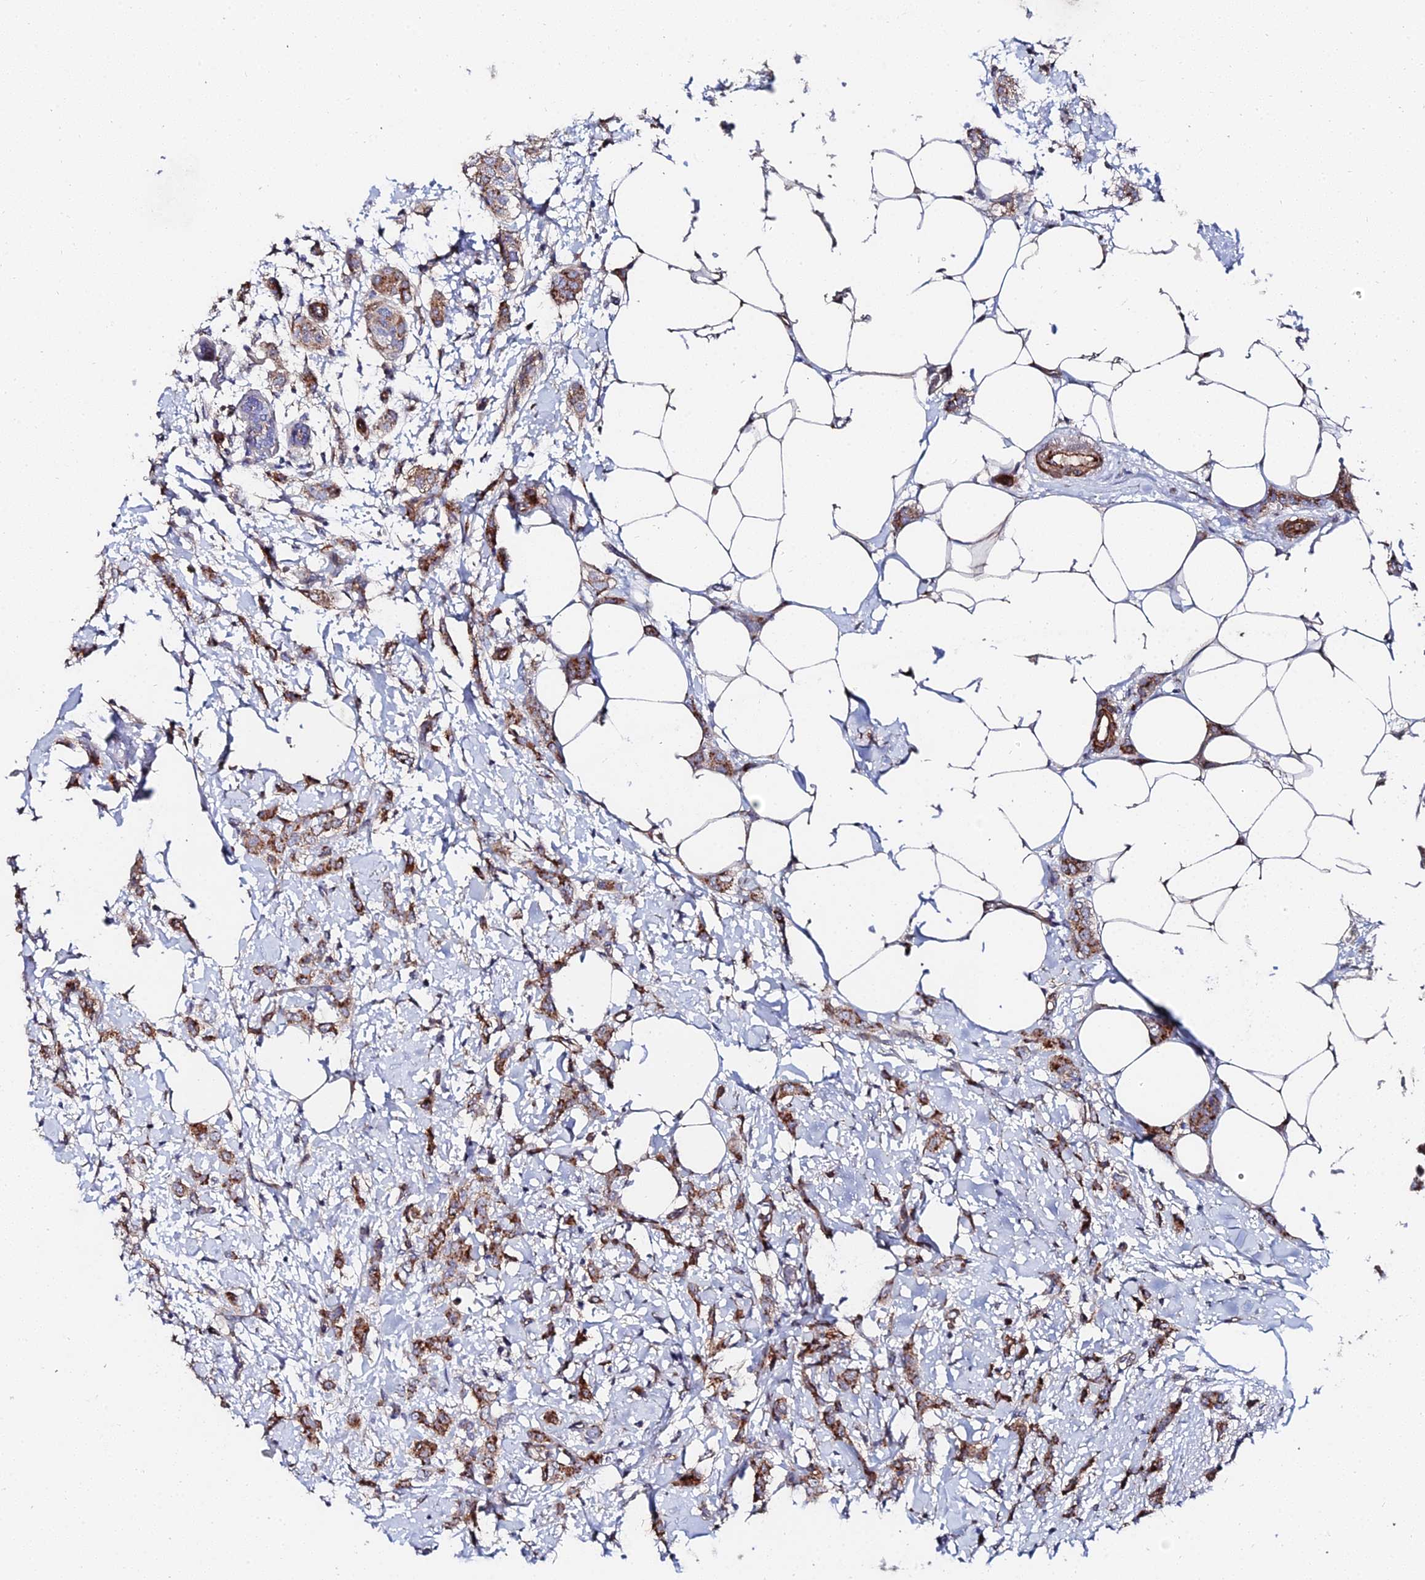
{"staining": {"intensity": "moderate", "quantity": ">75%", "location": "cytoplasmic/membranous"}, "tissue": "breast cancer", "cell_type": "Tumor cells", "image_type": "cancer", "snomed": [{"axis": "morphology", "description": "Duct carcinoma"}, {"axis": "topography", "description": "Breast"}], "caption": "A high-resolution histopathology image shows immunohistochemistry (IHC) staining of breast infiltrating ductal carcinoma, which displays moderate cytoplasmic/membranous staining in about >75% of tumor cells.", "gene": "BORCS8", "patient": {"sex": "female", "age": 72}}